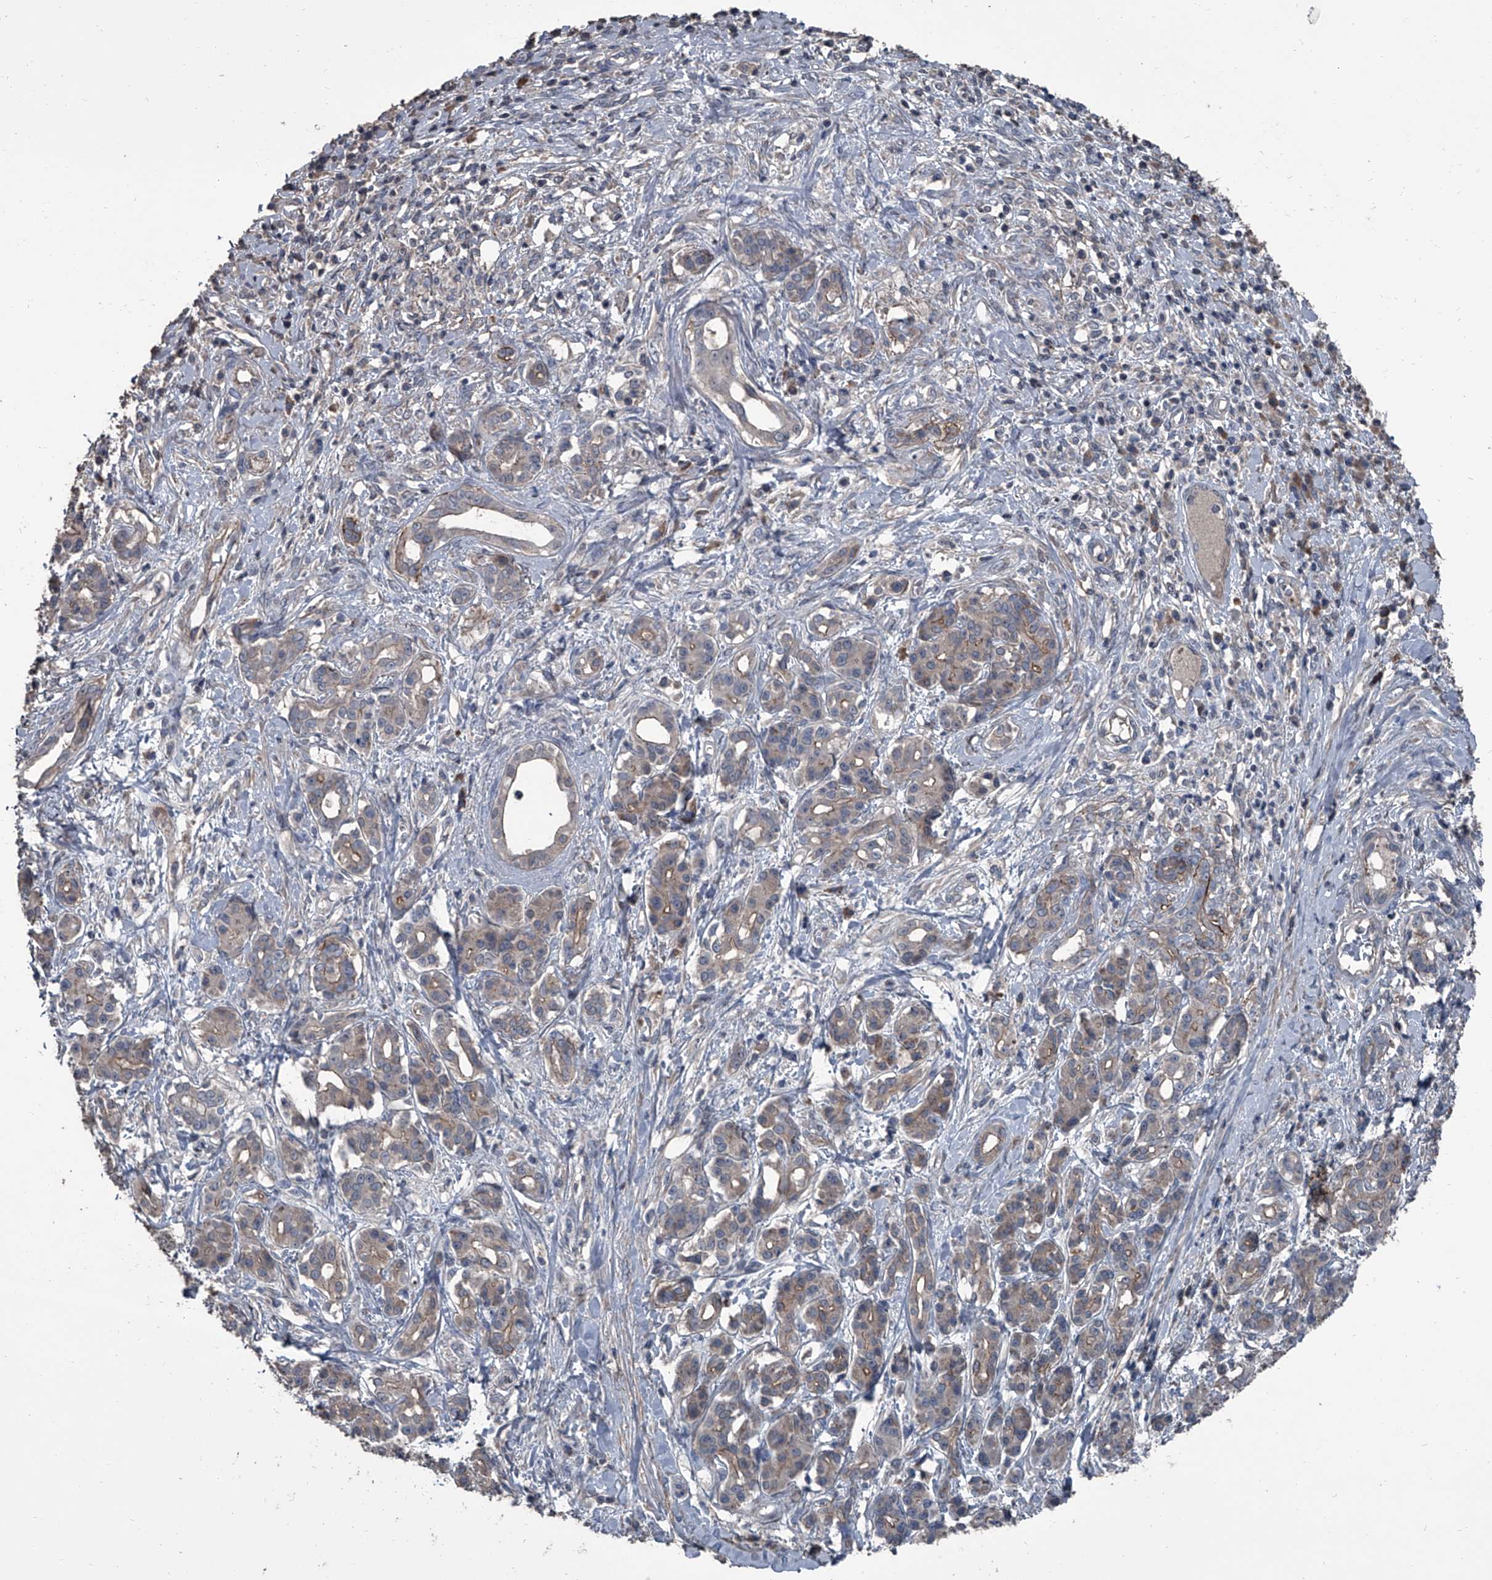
{"staining": {"intensity": "negative", "quantity": "none", "location": "none"}, "tissue": "pancreatic cancer", "cell_type": "Tumor cells", "image_type": "cancer", "snomed": [{"axis": "morphology", "description": "Adenocarcinoma, NOS"}, {"axis": "topography", "description": "Pancreas"}], "caption": "IHC micrograph of human pancreatic cancer stained for a protein (brown), which demonstrates no expression in tumor cells. (DAB (3,3'-diaminobenzidine) immunohistochemistry (IHC) visualized using brightfield microscopy, high magnification).", "gene": "OARD1", "patient": {"sex": "female", "age": 56}}